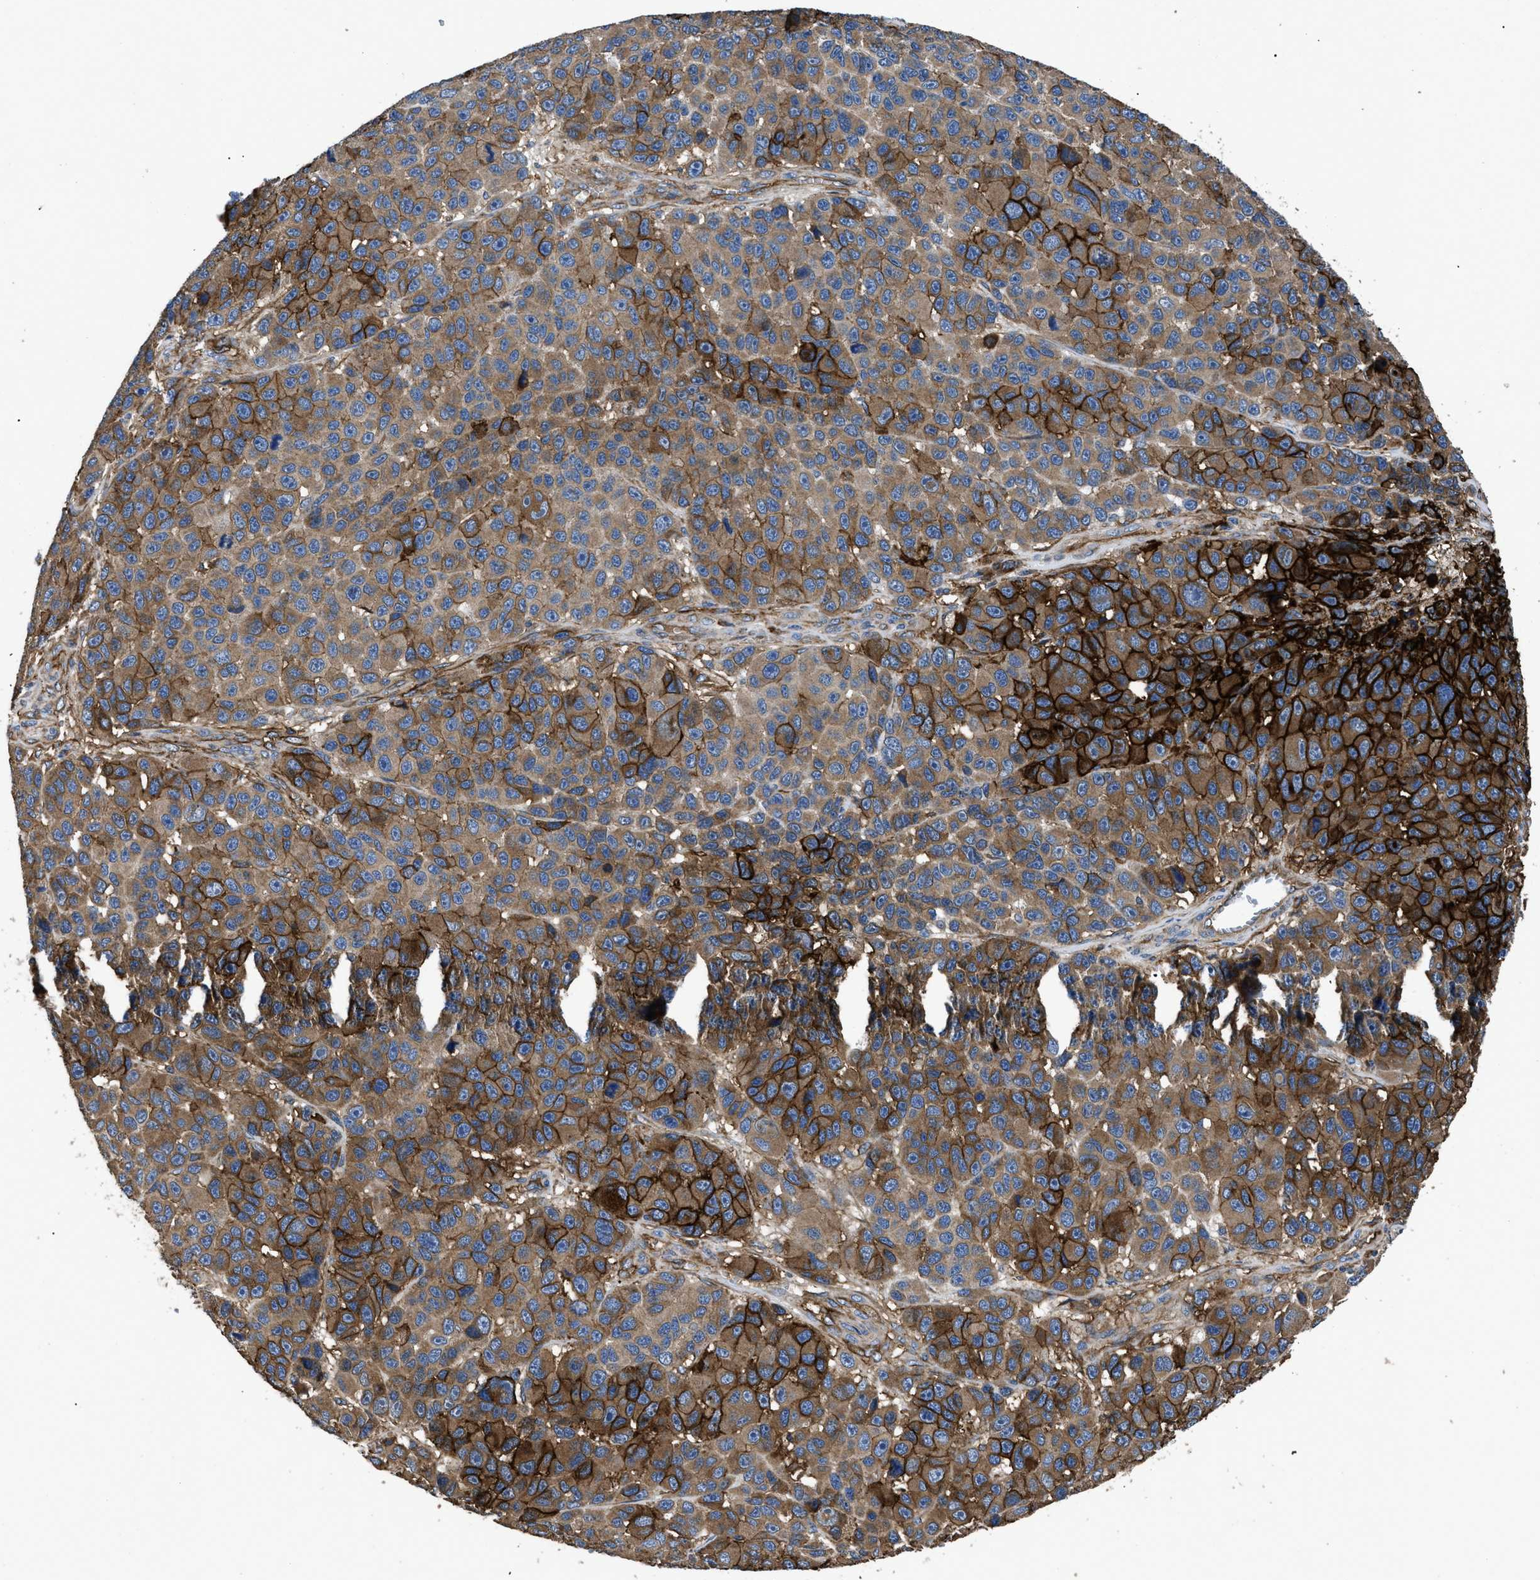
{"staining": {"intensity": "strong", "quantity": ">75%", "location": "cytoplasmic/membranous"}, "tissue": "melanoma", "cell_type": "Tumor cells", "image_type": "cancer", "snomed": [{"axis": "morphology", "description": "Malignant melanoma, NOS"}, {"axis": "topography", "description": "Skin"}], "caption": "Brown immunohistochemical staining in human melanoma displays strong cytoplasmic/membranous positivity in about >75% of tumor cells.", "gene": "NT5E", "patient": {"sex": "male", "age": 53}}